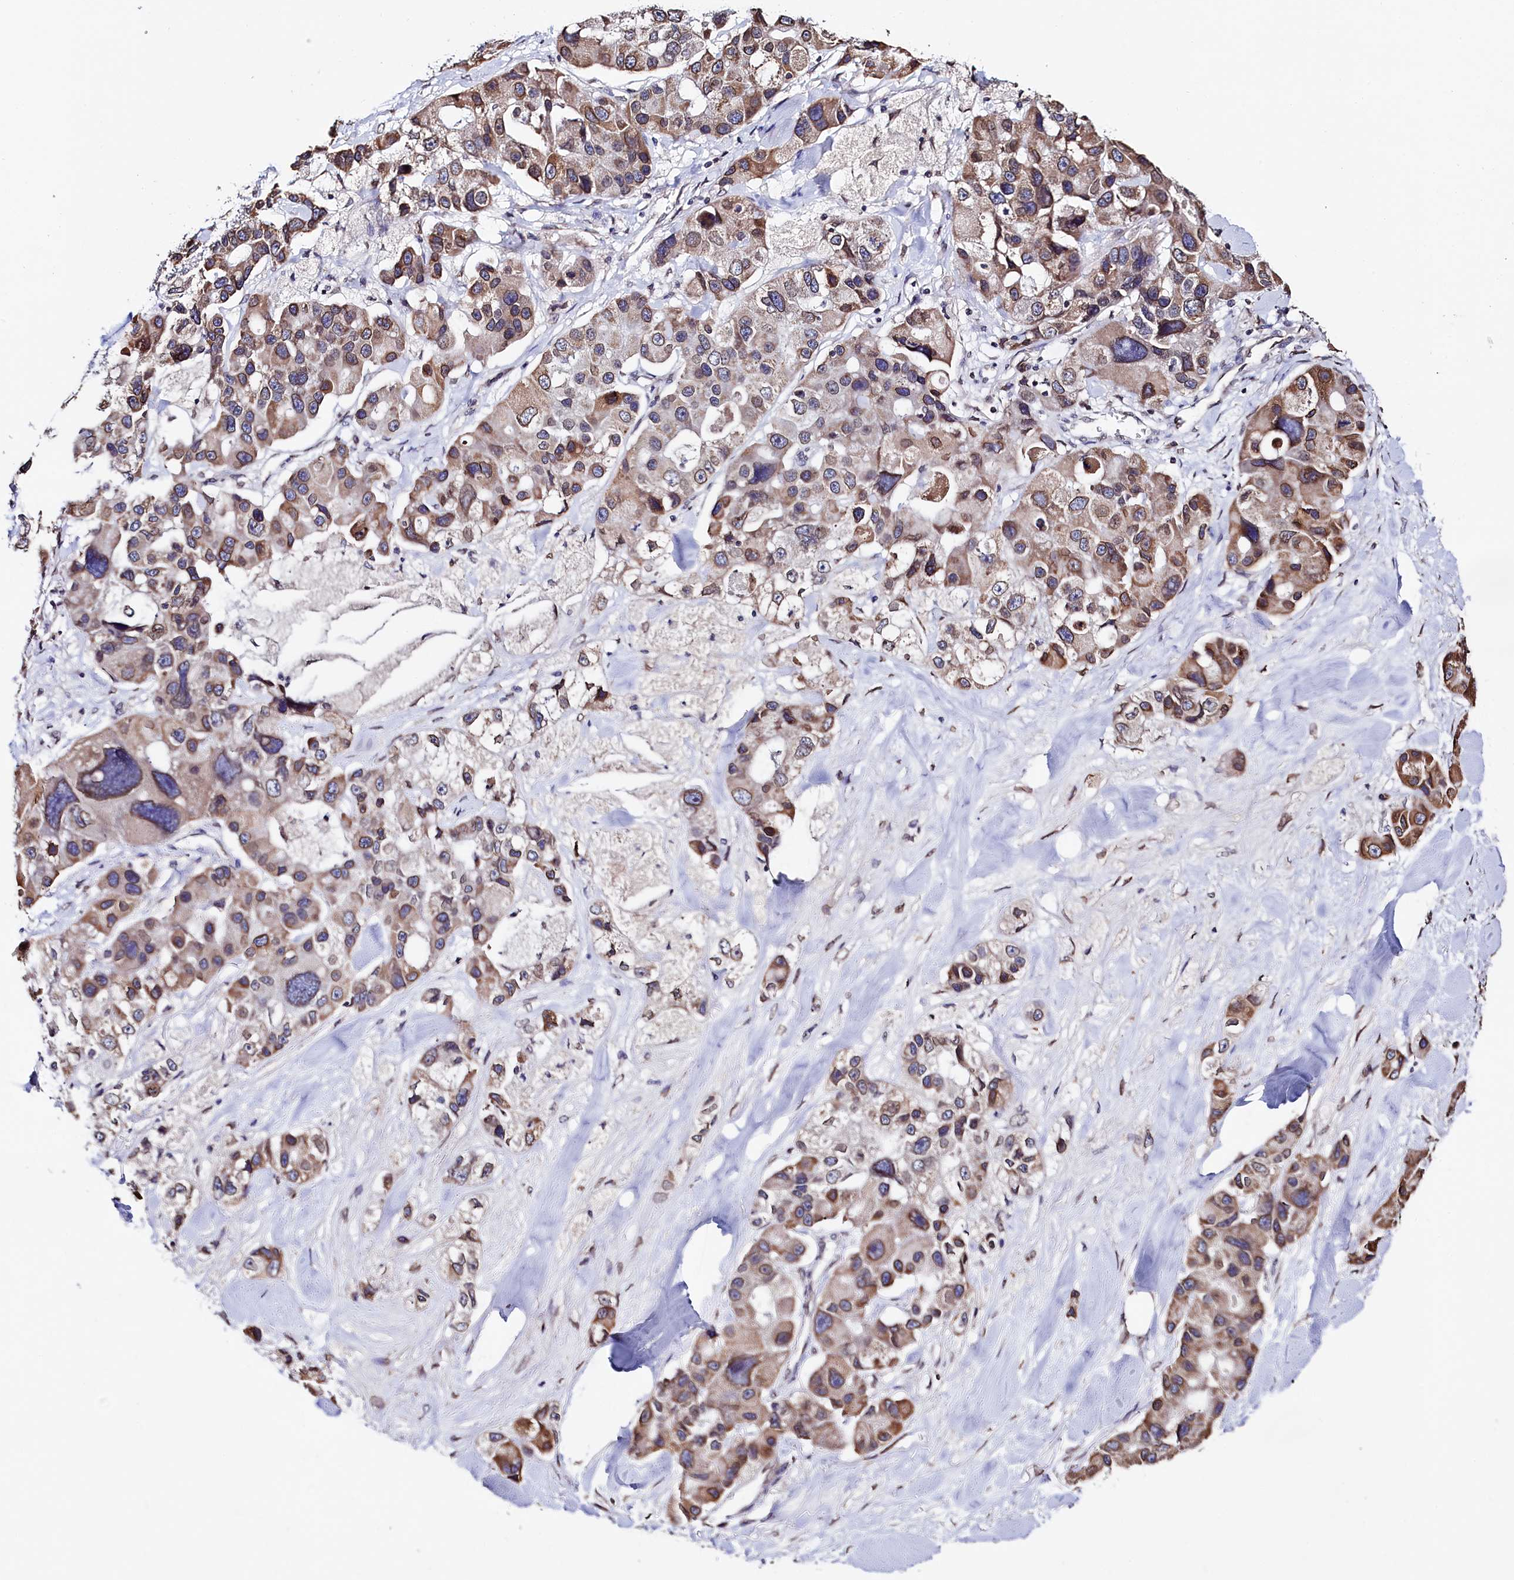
{"staining": {"intensity": "moderate", "quantity": ">75%", "location": "cytoplasmic/membranous"}, "tissue": "lung cancer", "cell_type": "Tumor cells", "image_type": "cancer", "snomed": [{"axis": "morphology", "description": "Adenocarcinoma, NOS"}, {"axis": "topography", "description": "Lung"}], "caption": "Tumor cells show medium levels of moderate cytoplasmic/membranous positivity in about >75% of cells in human lung cancer.", "gene": "HAND1", "patient": {"sex": "female", "age": 54}}